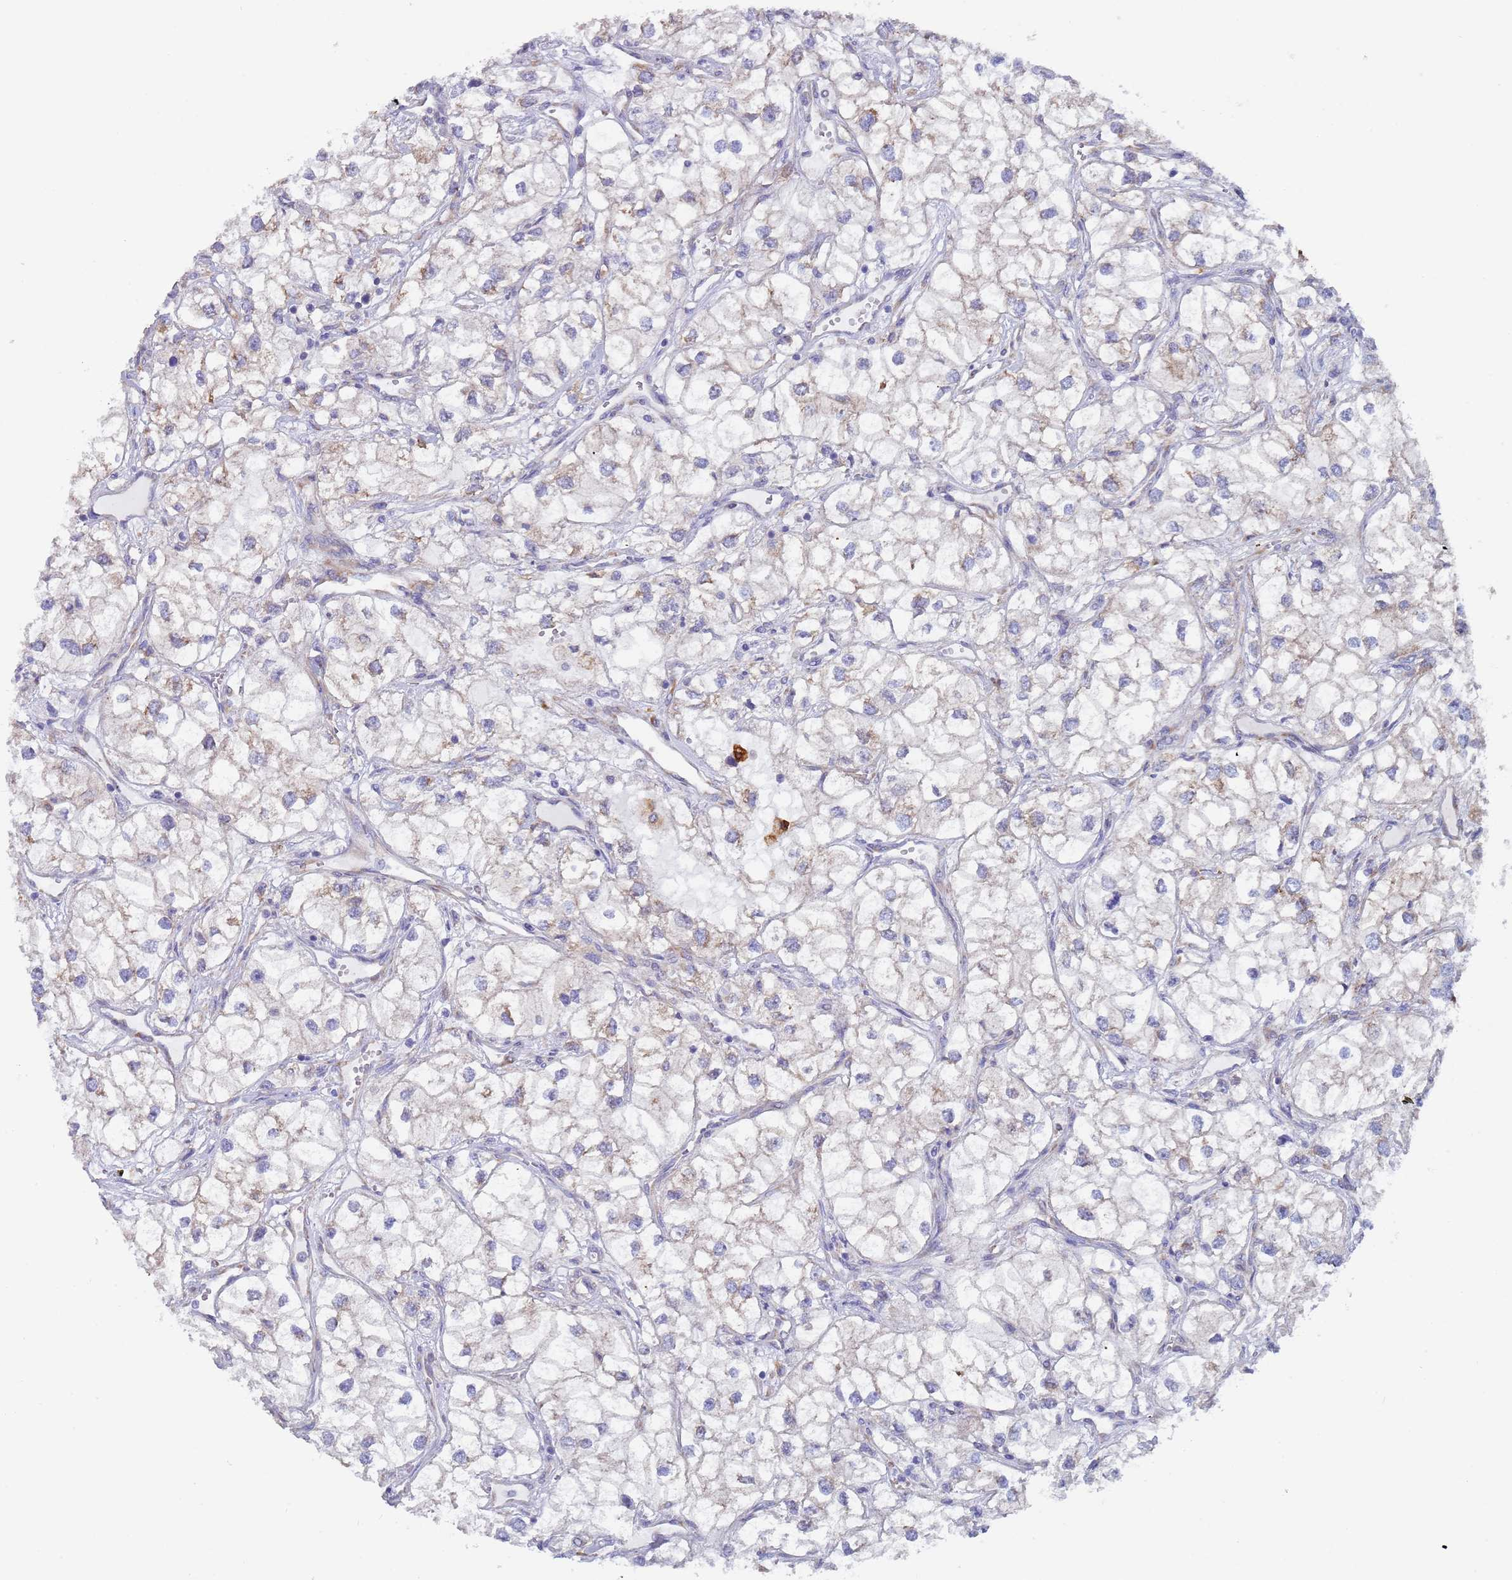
{"staining": {"intensity": "moderate", "quantity": "<25%", "location": "cytoplasmic/membranous"}, "tissue": "renal cancer", "cell_type": "Tumor cells", "image_type": "cancer", "snomed": [{"axis": "morphology", "description": "Adenocarcinoma, NOS"}, {"axis": "topography", "description": "Kidney"}], "caption": "The micrograph shows staining of renal cancer, revealing moderate cytoplasmic/membranous protein staining (brown color) within tumor cells. The protein is stained brown, and the nuclei are stained in blue (DAB (3,3'-diaminobenzidine) IHC with brightfield microscopy, high magnification).", "gene": "ZNF844", "patient": {"sex": "male", "age": 59}}